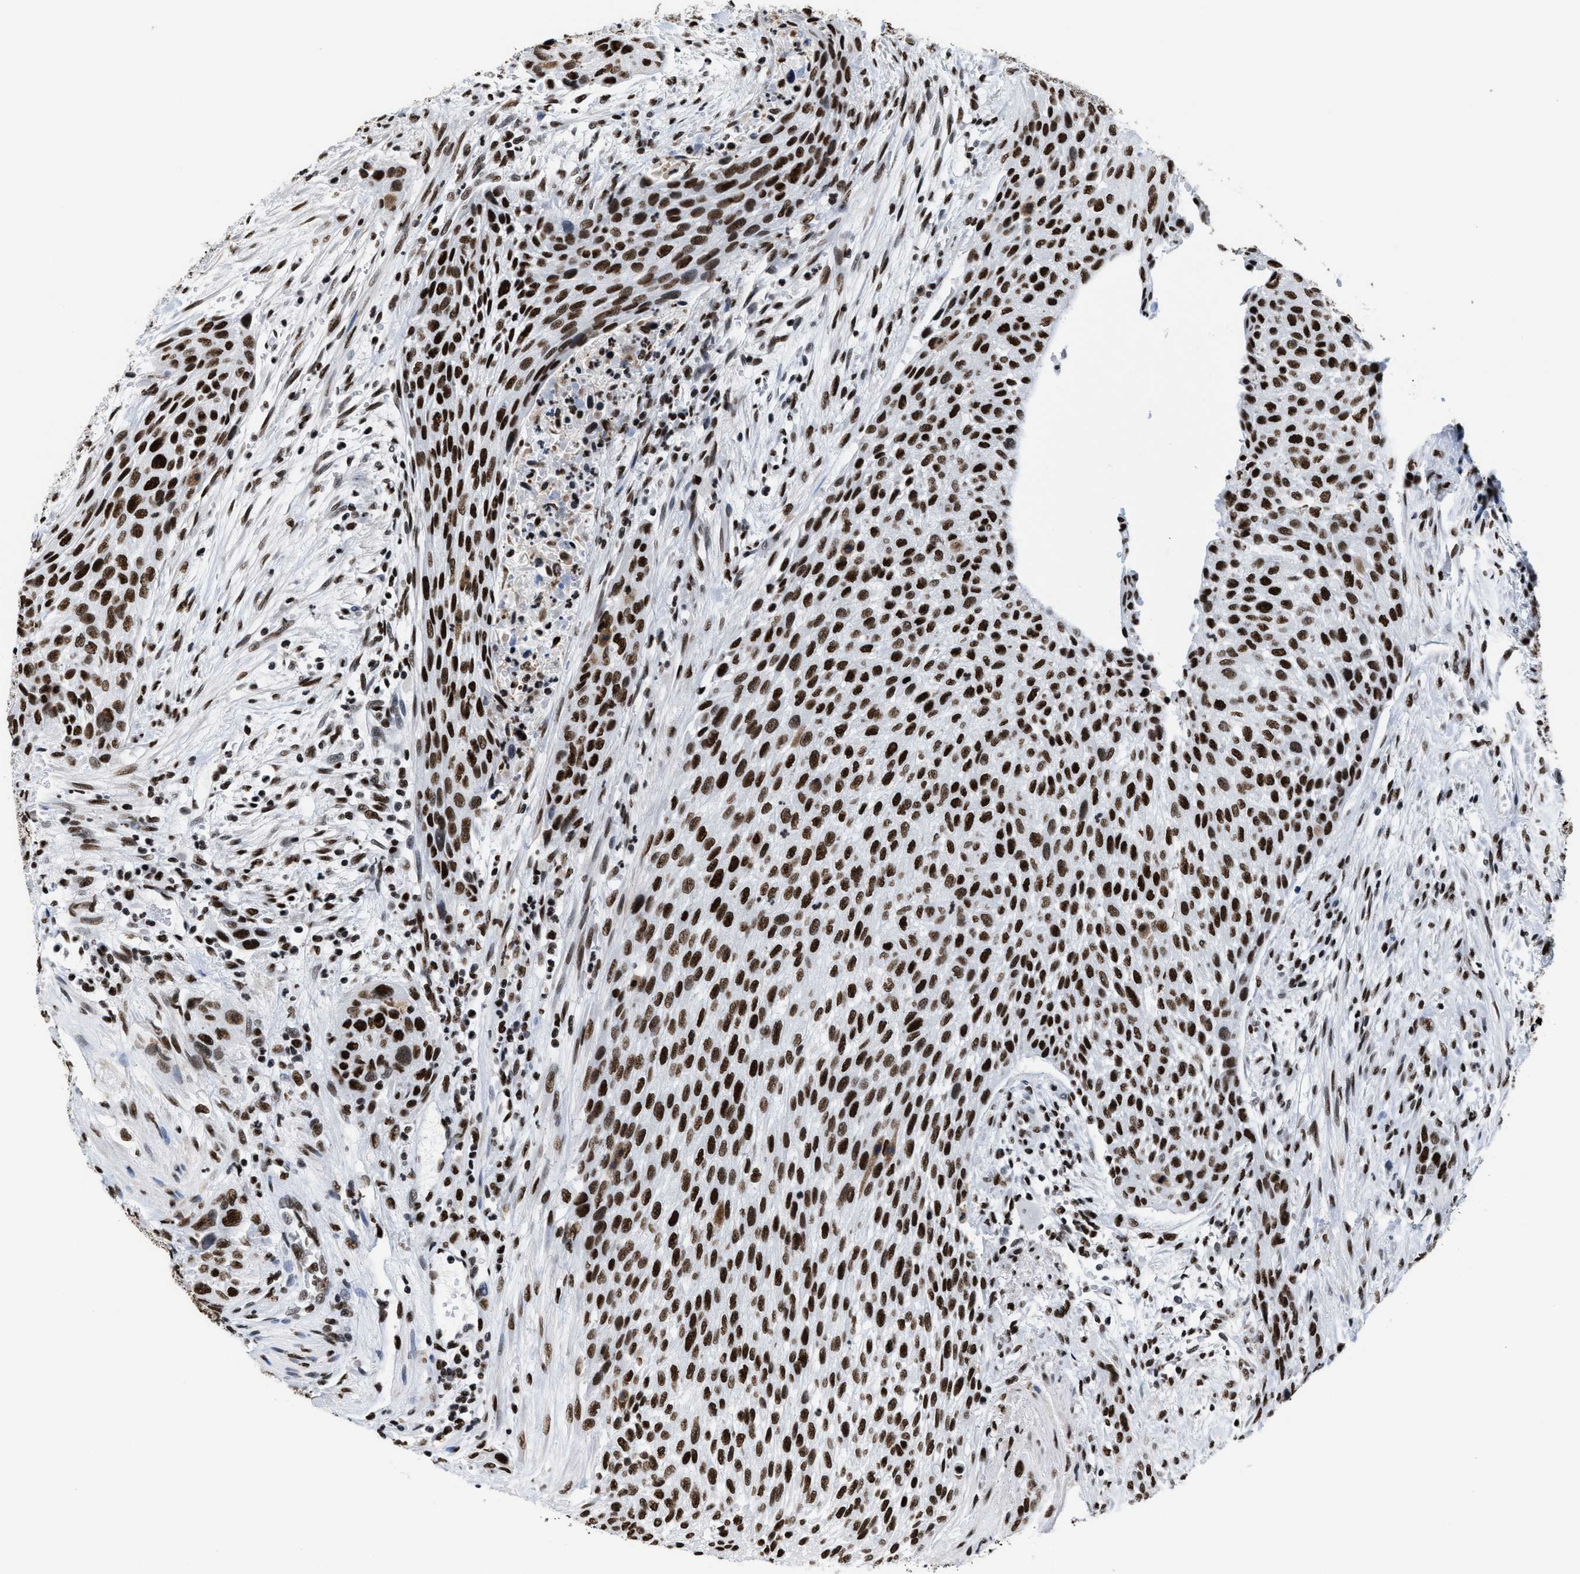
{"staining": {"intensity": "strong", "quantity": ">75%", "location": "nuclear"}, "tissue": "urothelial cancer", "cell_type": "Tumor cells", "image_type": "cancer", "snomed": [{"axis": "morphology", "description": "Urothelial carcinoma, Low grade"}, {"axis": "morphology", "description": "Urothelial carcinoma, High grade"}, {"axis": "topography", "description": "Urinary bladder"}], "caption": "A high-resolution micrograph shows immunohistochemistry (IHC) staining of urothelial cancer, which shows strong nuclear staining in about >75% of tumor cells. (DAB (3,3'-diaminobenzidine) IHC, brown staining for protein, blue staining for nuclei).", "gene": "SMARCC2", "patient": {"sex": "male", "age": 35}}